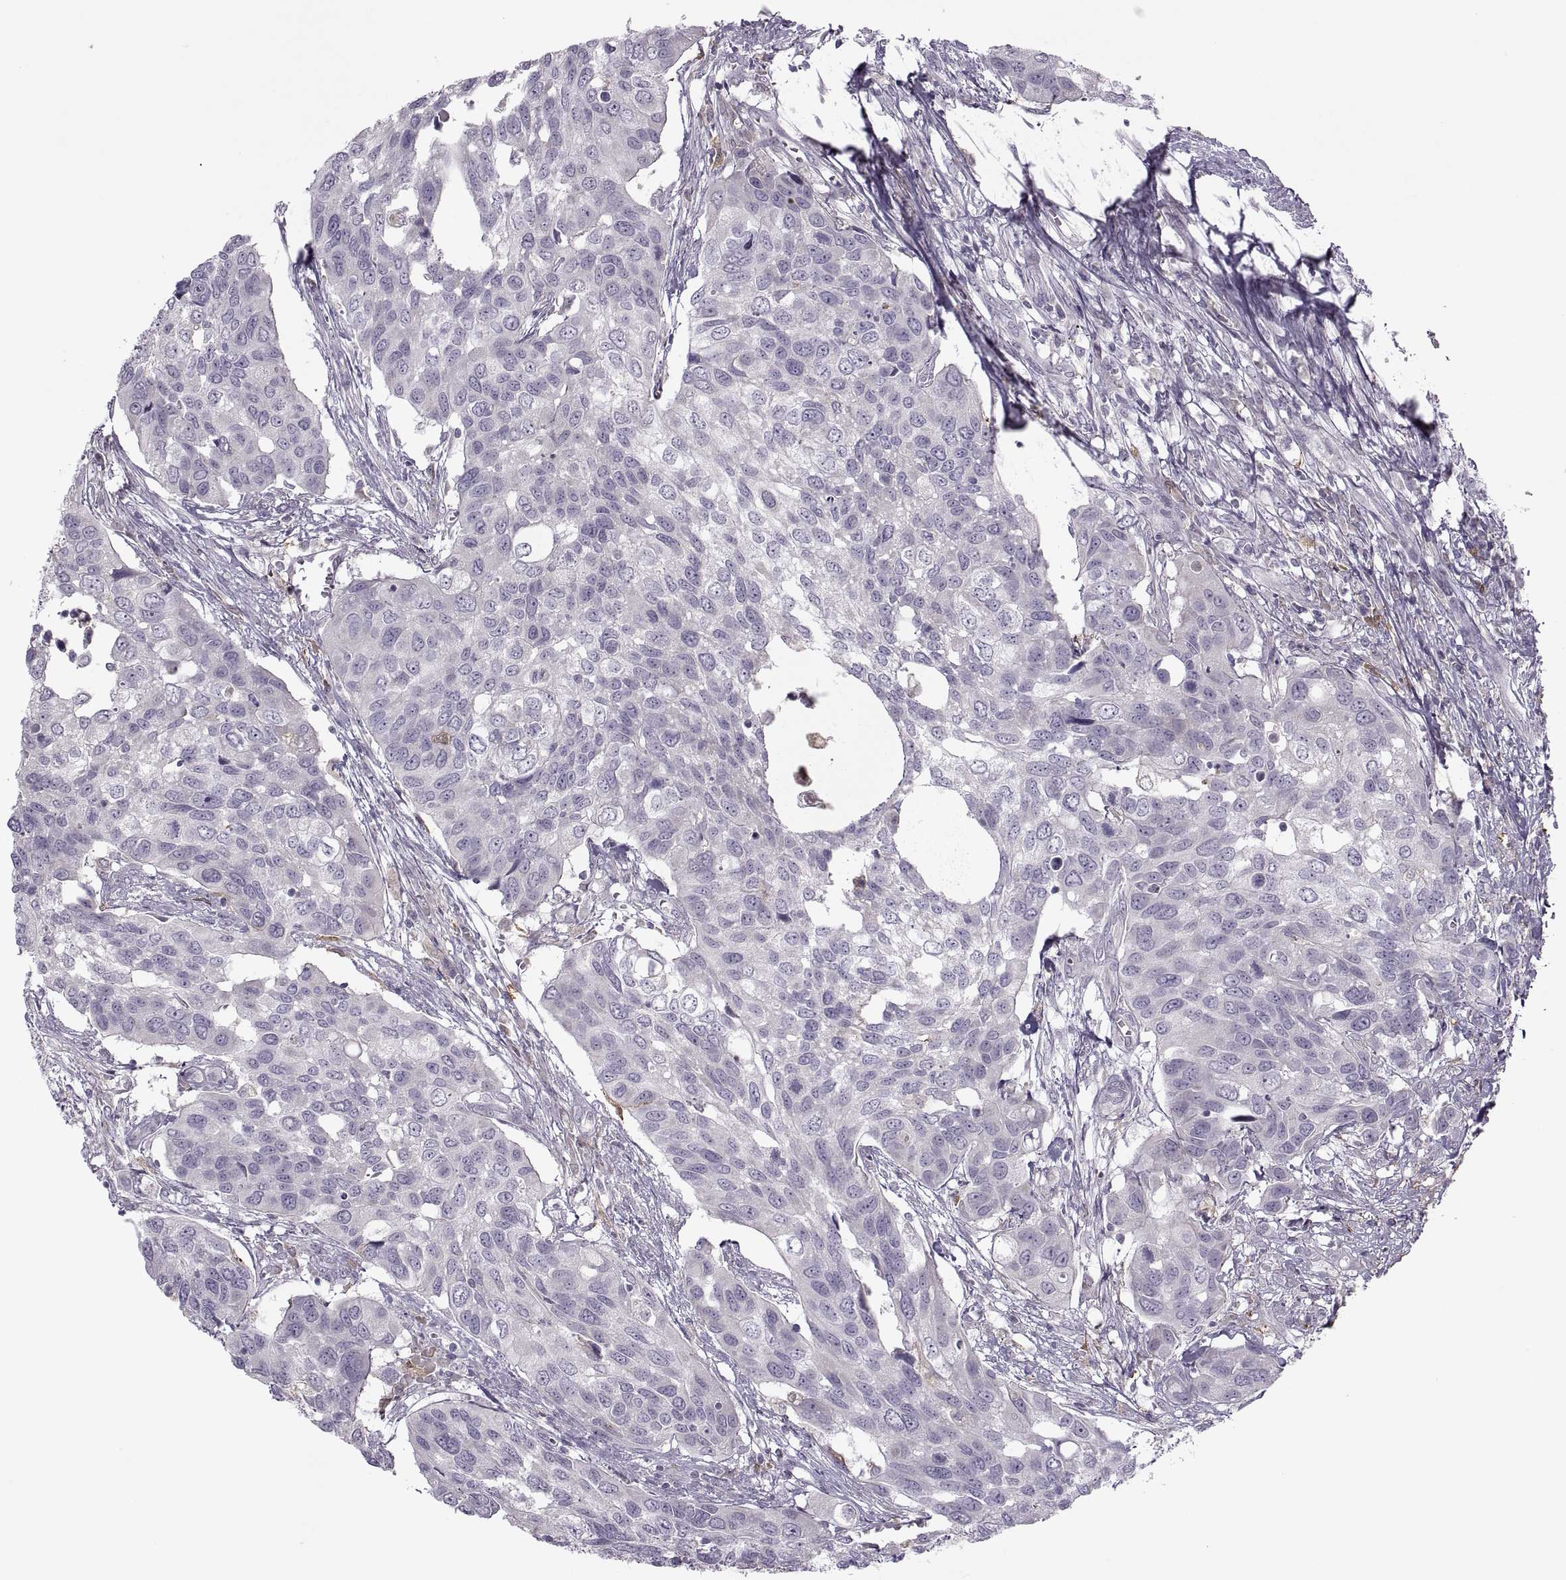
{"staining": {"intensity": "negative", "quantity": "none", "location": "none"}, "tissue": "urothelial cancer", "cell_type": "Tumor cells", "image_type": "cancer", "snomed": [{"axis": "morphology", "description": "Urothelial carcinoma, High grade"}, {"axis": "topography", "description": "Urinary bladder"}], "caption": "Urothelial carcinoma (high-grade) stained for a protein using immunohistochemistry (IHC) shows no positivity tumor cells.", "gene": "H2AP", "patient": {"sex": "male", "age": 60}}